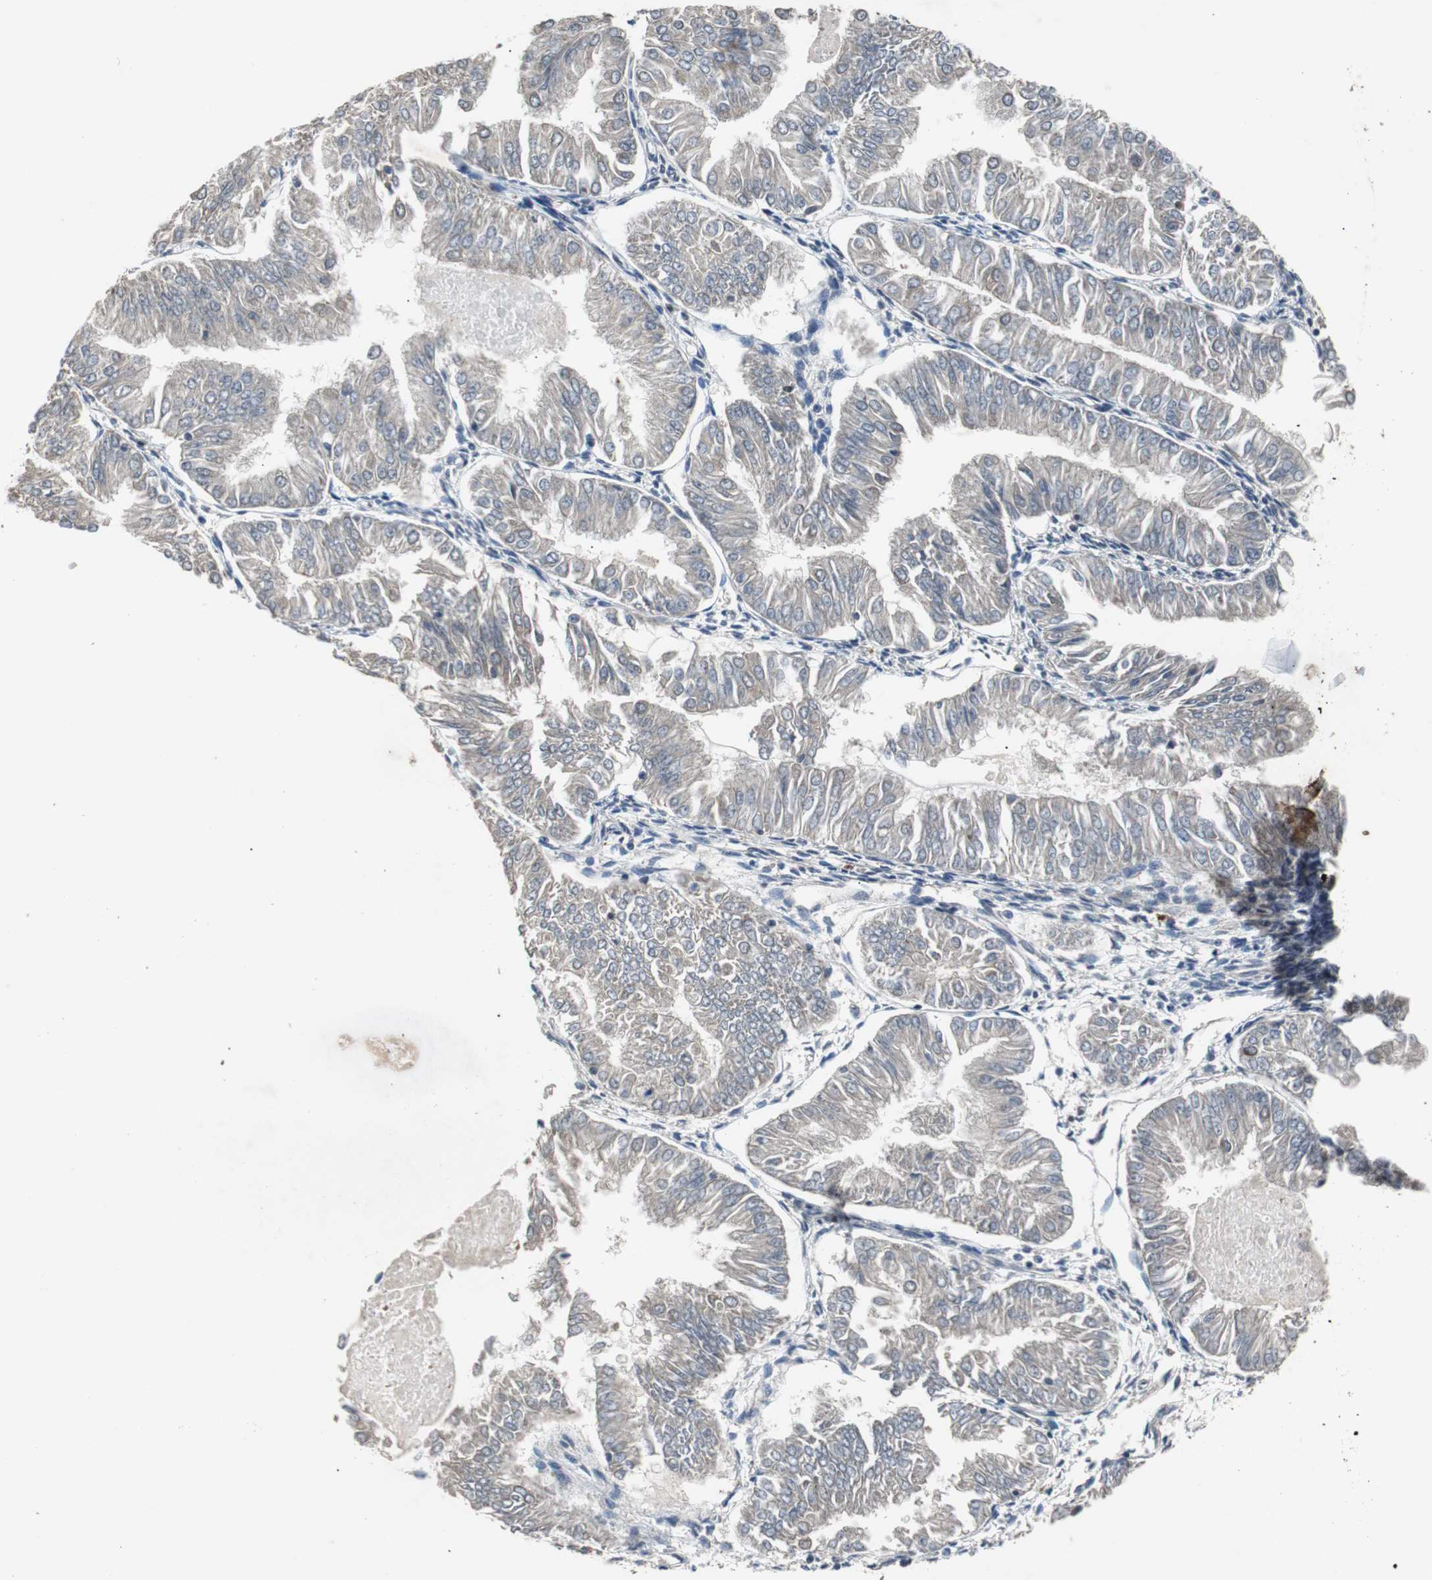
{"staining": {"intensity": "weak", "quantity": ">75%", "location": "cytoplasmic/membranous"}, "tissue": "endometrial cancer", "cell_type": "Tumor cells", "image_type": "cancer", "snomed": [{"axis": "morphology", "description": "Adenocarcinoma, NOS"}, {"axis": "topography", "description": "Endometrium"}], "caption": "IHC of human endometrial cancer displays low levels of weak cytoplasmic/membranous staining in approximately >75% of tumor cells. The protein is shown in brown color, while the nuclei are stained blue.", "gene": "USP28", "patient": {"sex": "female", "age": 53}}